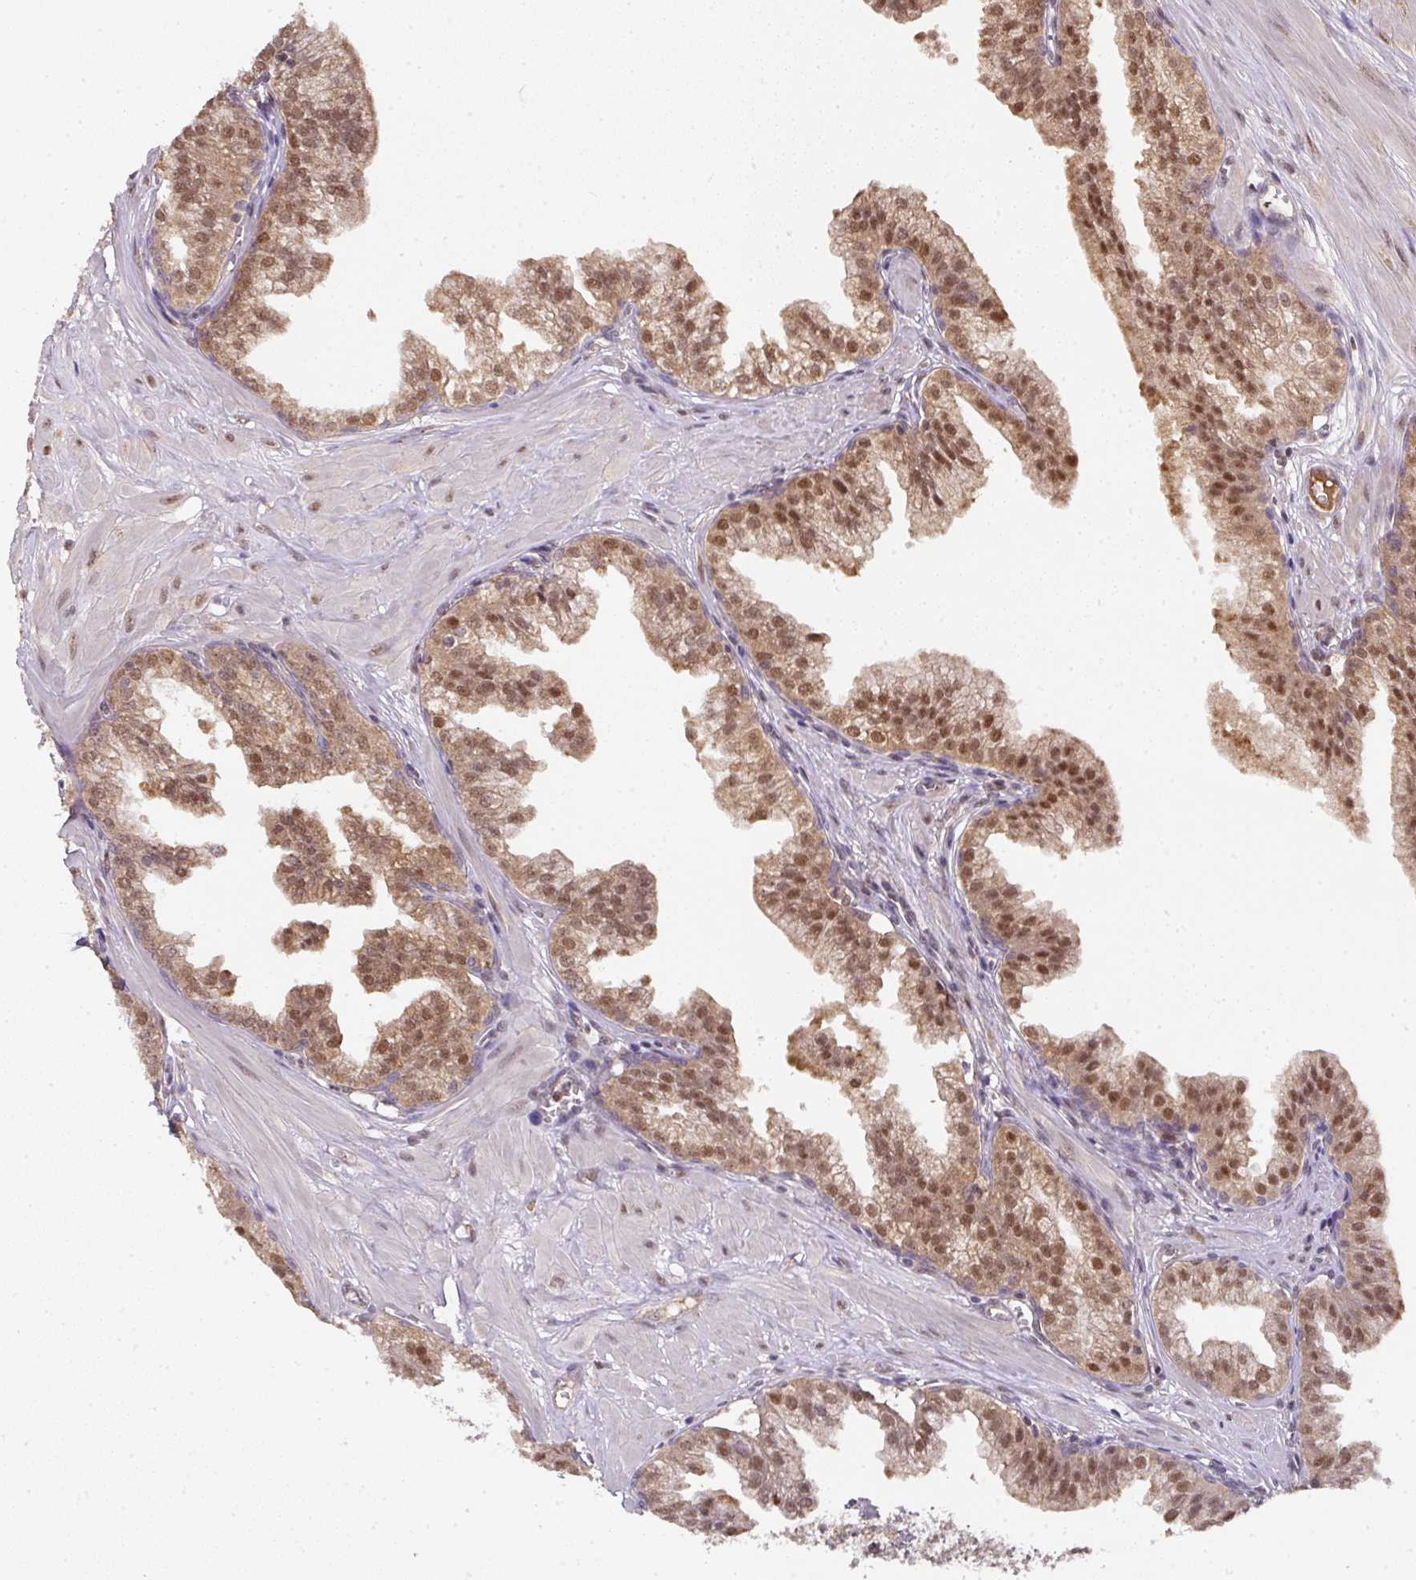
{"staining": {"intensity": "moderate", "quantity": ">75%", "location": "cytoplasmic/membranous,nuclear"}, "tissue": "prostate", "cell_type": "Glandular cells", "image_type": "normal", "snomed": [{"axis": "morphology", "description": "Normal tissue, NOS"}, {"axis": "topography", "description": "Prostate"}, {"axis": "topography", "description": "Peripheral nerve tissue"}], "caption": "Normal prostate exhibits moderate cytoplasmic/membranous,nuclear expression in about >75% of glandular cells.", "gene": "RANBP9", "patient": {"sex": "male", "age": 55}}